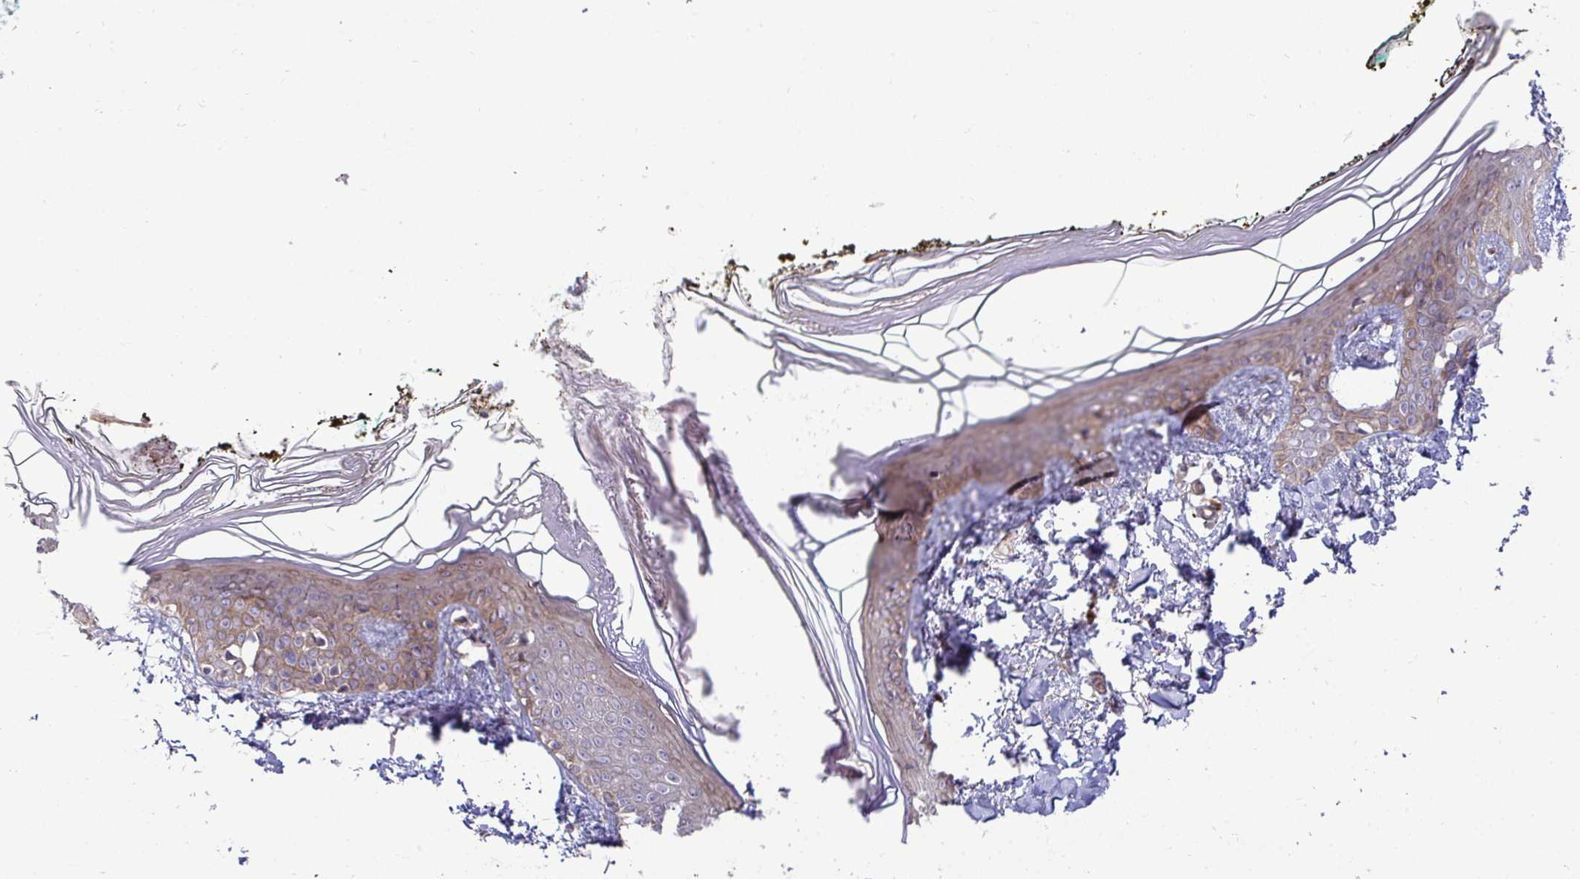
{"staining": {"intensity": "strong", "quantity": "<25%", "location": "cytoplasmic/membranous"}, "tissue": "skin", "cell_type": "Fibroblasts", "image_type": "normal", "snomed": [{"axis": "morphology", "description": "Normal tissue, NOS"}, {"axis": "topography", "description": "Skin"}], "caption": "A high-resolution histopathology image shows immunohistochemistry (IHC) staining of unremarkable skin, which demonstrates strong cytoplasmic/membranous positivity in about <25% of fibroblasts.", "gene": "SH2D1B", "patient": {"sex": "female", "age": 34}}